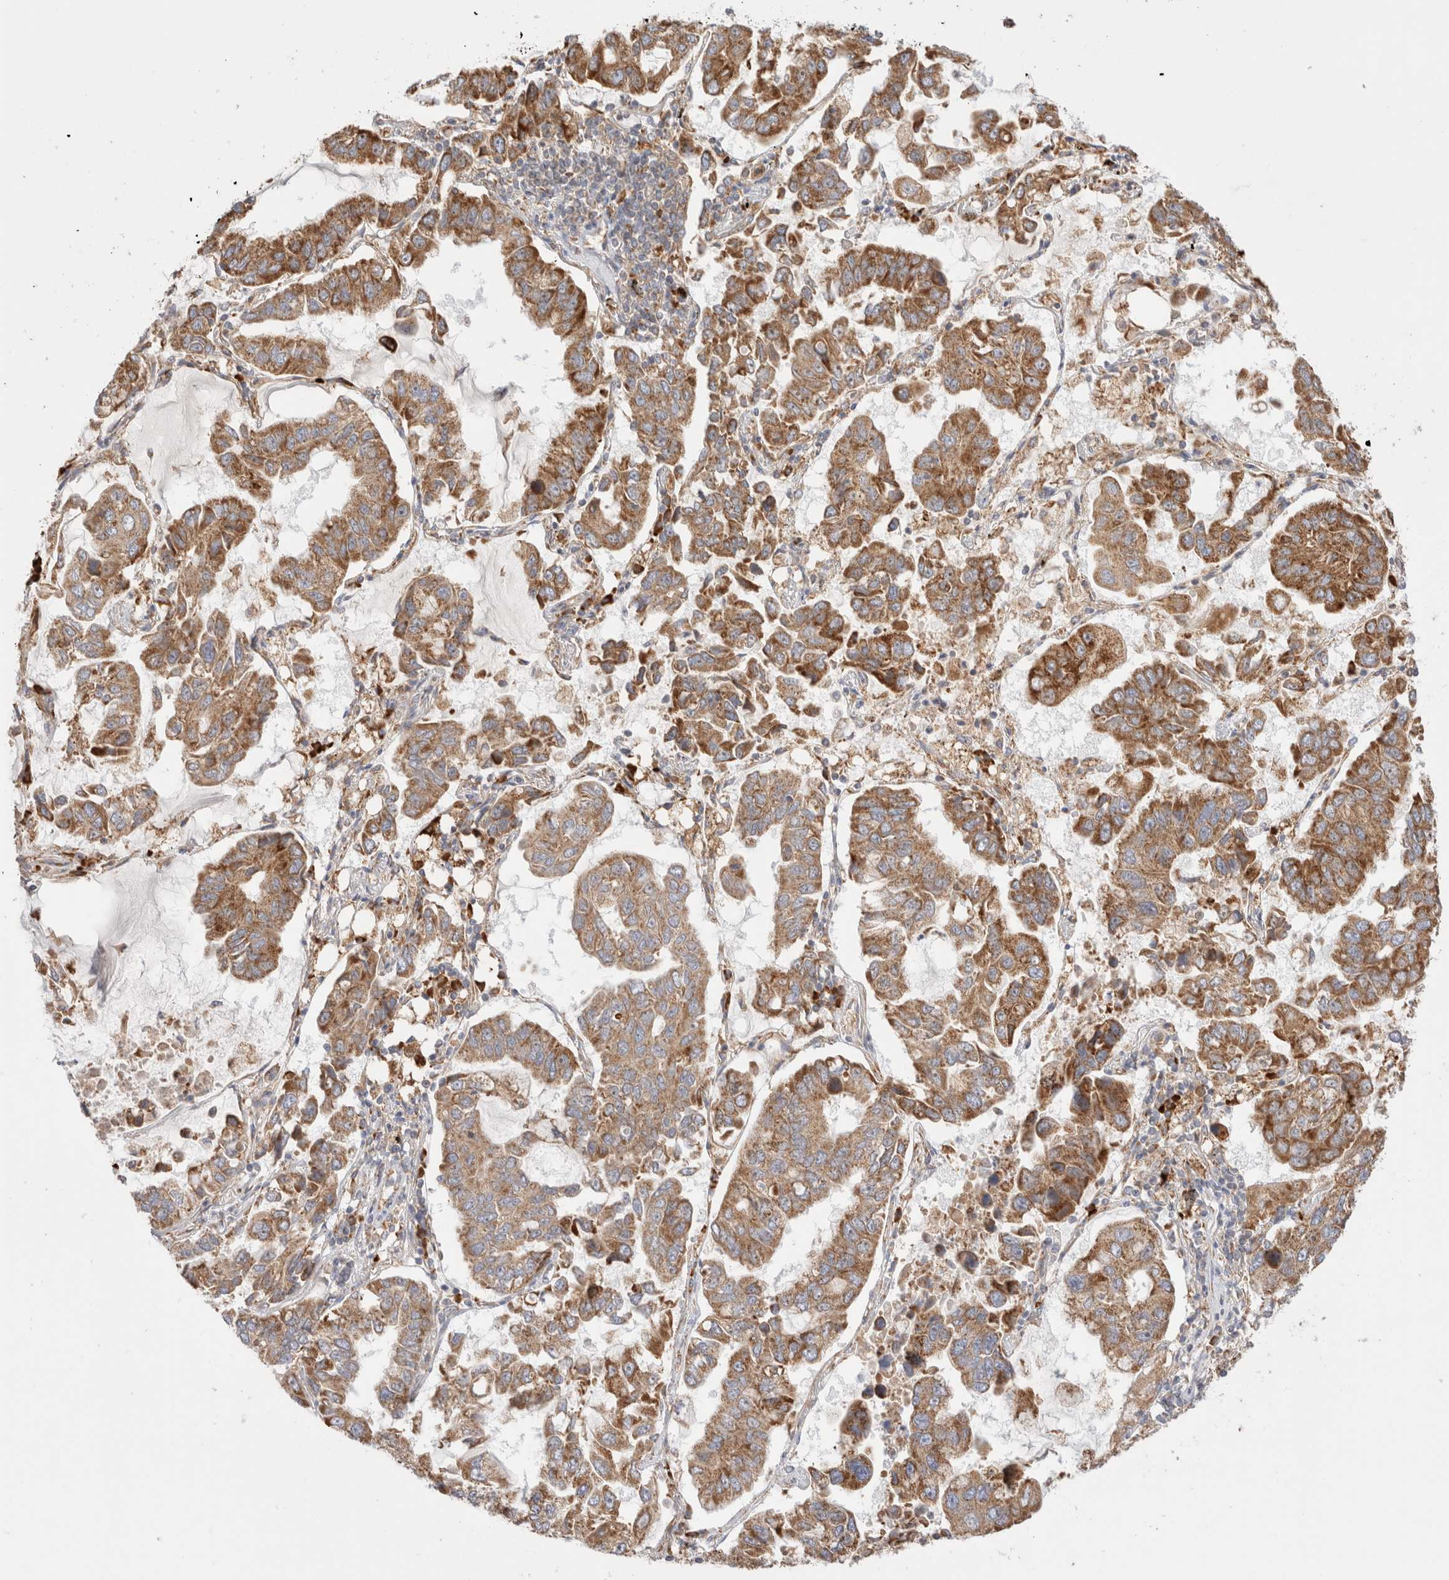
{"staining": {"intensity": "moderate", "quantity": ">75%", "location": "cytoplasmic/membranous"}, "tissue": "lung cancer", "cell_type": "Tumor cells", "image_type": "cancer", "snomed": [{"axis": "morphology", "description": "Adenocarcinoma, NOS"}, {"axis": "topography", "description": "Lung"}], "caption": "Tumor cells demonstrate medium levels of moderate cytoplasmic/membranous staining in approximately >75% of cells in human lung cancer.", "gene": "UTS2B", "patient": {"sex": "male", "age": 64}}